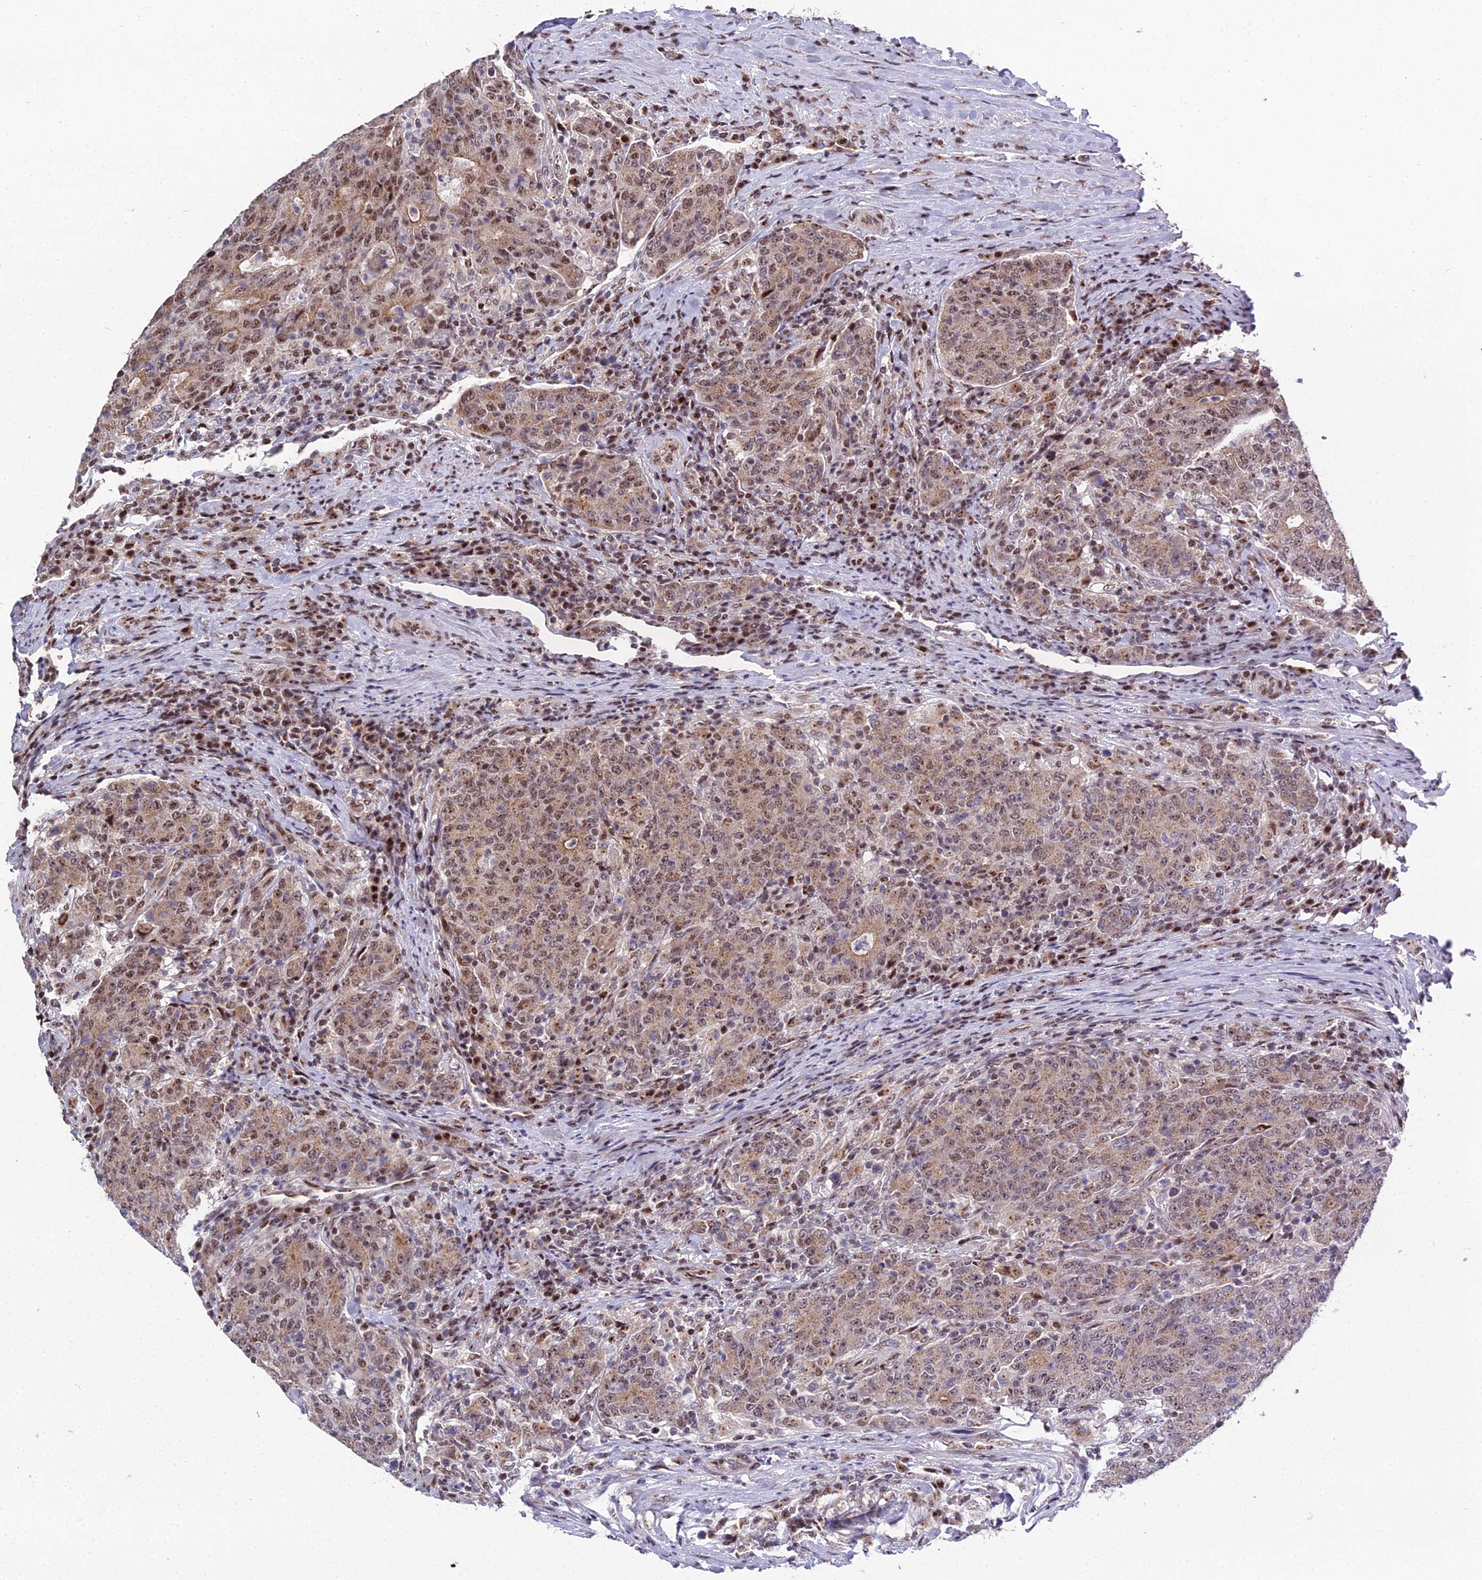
{"staining": {"intensity": "moderate", "quantity": ">75%", "location": "cytoplasmic/membranous,nuclear"}, "tissue": "colorectal cancer", "cell_type": "Tumor cells", "image_type": "cancer", "snomed": [{"axis": "morphology", "description": "Adenocarcinoma, NOS"}, {"axis": "topography", "description": "Colon"}], "caption": "Human colorectal cancer (adenocarcinoma) stained for a protein (brown) demonstrates moderate cytoplasmic/membranous and nuclear positive positivity in about >75% of tumor cells.", "gene": "ARL2", "patient": {"sex": "female", "age": 75}}